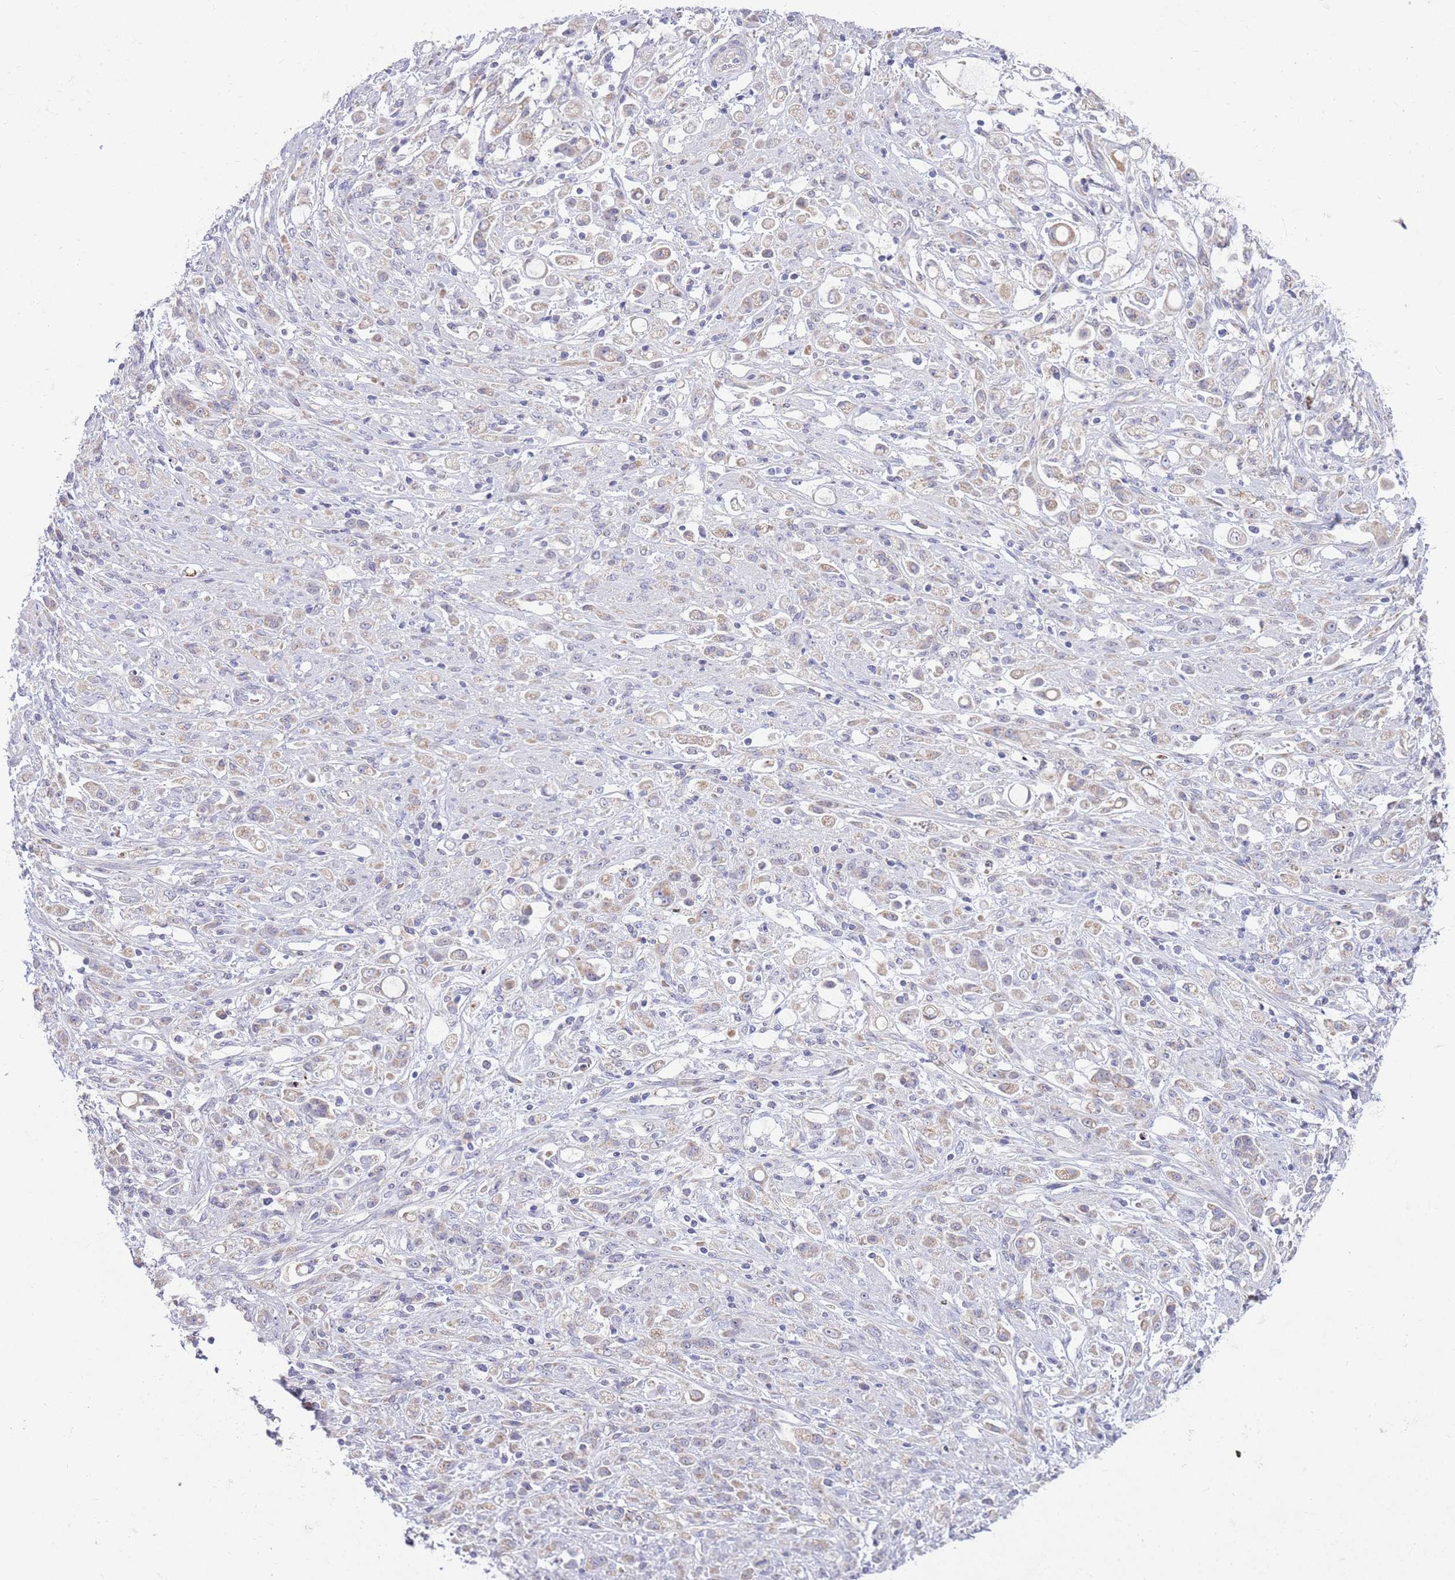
{"staining": {"intensity": "weak", "quantity": "25%-75%", "location": "cytoplasmic/membranous"}, "tissue": "stomach cancer", "cell_type": "Tumor cells", "image_type": "cancer", "snomed": [{"axis": "morphology", "description": "Adenocarcinoma, NOS"}, {"axis": "topography", "description": "Stomach"}], "caption": "This is a photomicrograph of immunohistochemistry staining of stomach cancer, which shows weak positivity in the cytoplasmic/membranous of tumor cells.", "gene": "DDHD1", "patient": {"sex": "female", "age": 60}}